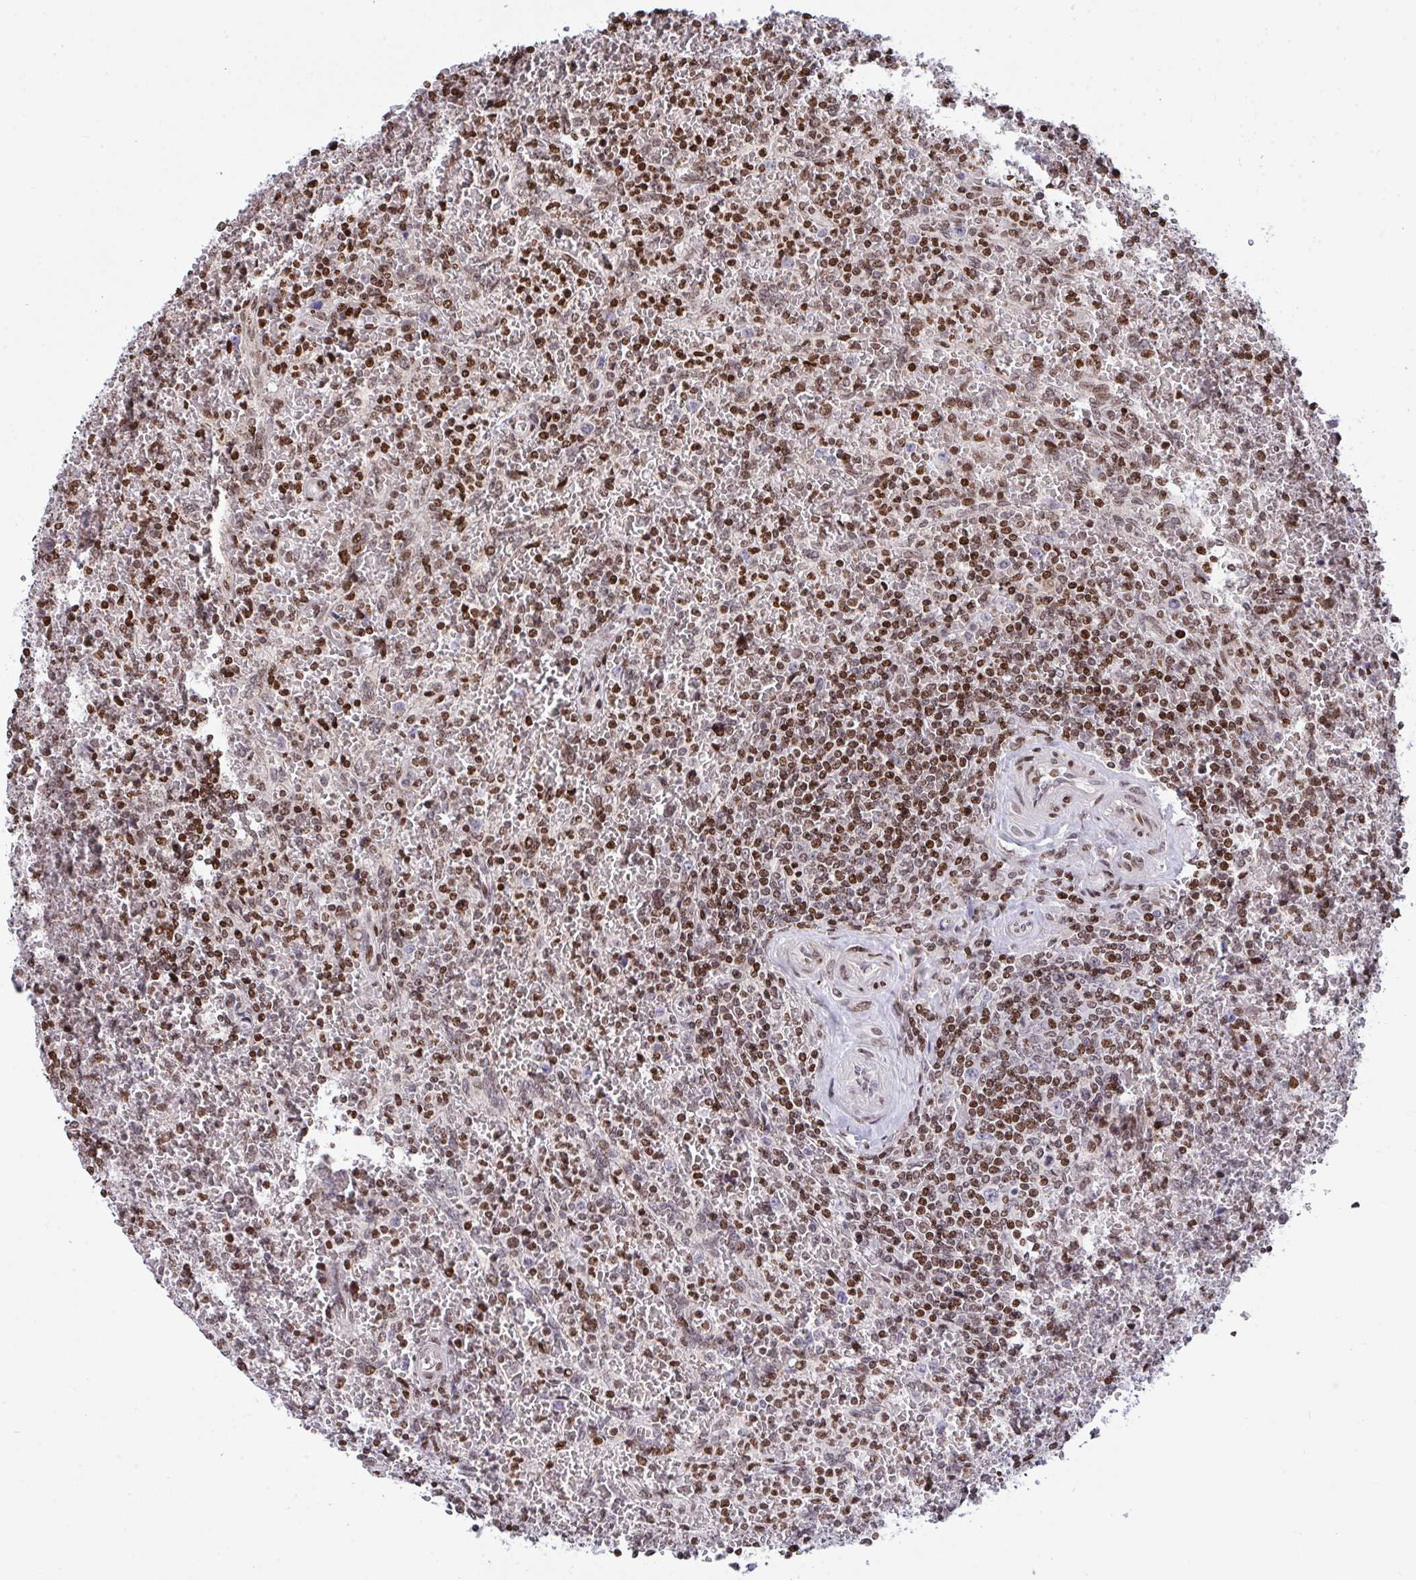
{"staining": {"intensity": "moderate", "quantity": ">75%", "location": "nuclear"}, "tissue": "lymphoma", "cell_type": "Tumor cells", "image_type": "cancer", "snomed": [{"axis": "morphology", "description": "Malignant lymphoma, non-Hodgkin's type, Low grade"}, {"axis": "topography", "description": "Spleen"}], "caption": "Malignant lymphoma, non-Hodgkin's type (low-grade) stained with immunohistochemistry (IHC) displays moderate nuclear positivity in about >75% of tumor cells. (DAB (3,3'-diaminobenzidine) = brown stain, brightfield microscopy at high magnification).", "gene": "RAPGEF5", "patient": {"sex": "female", "age": 64}}